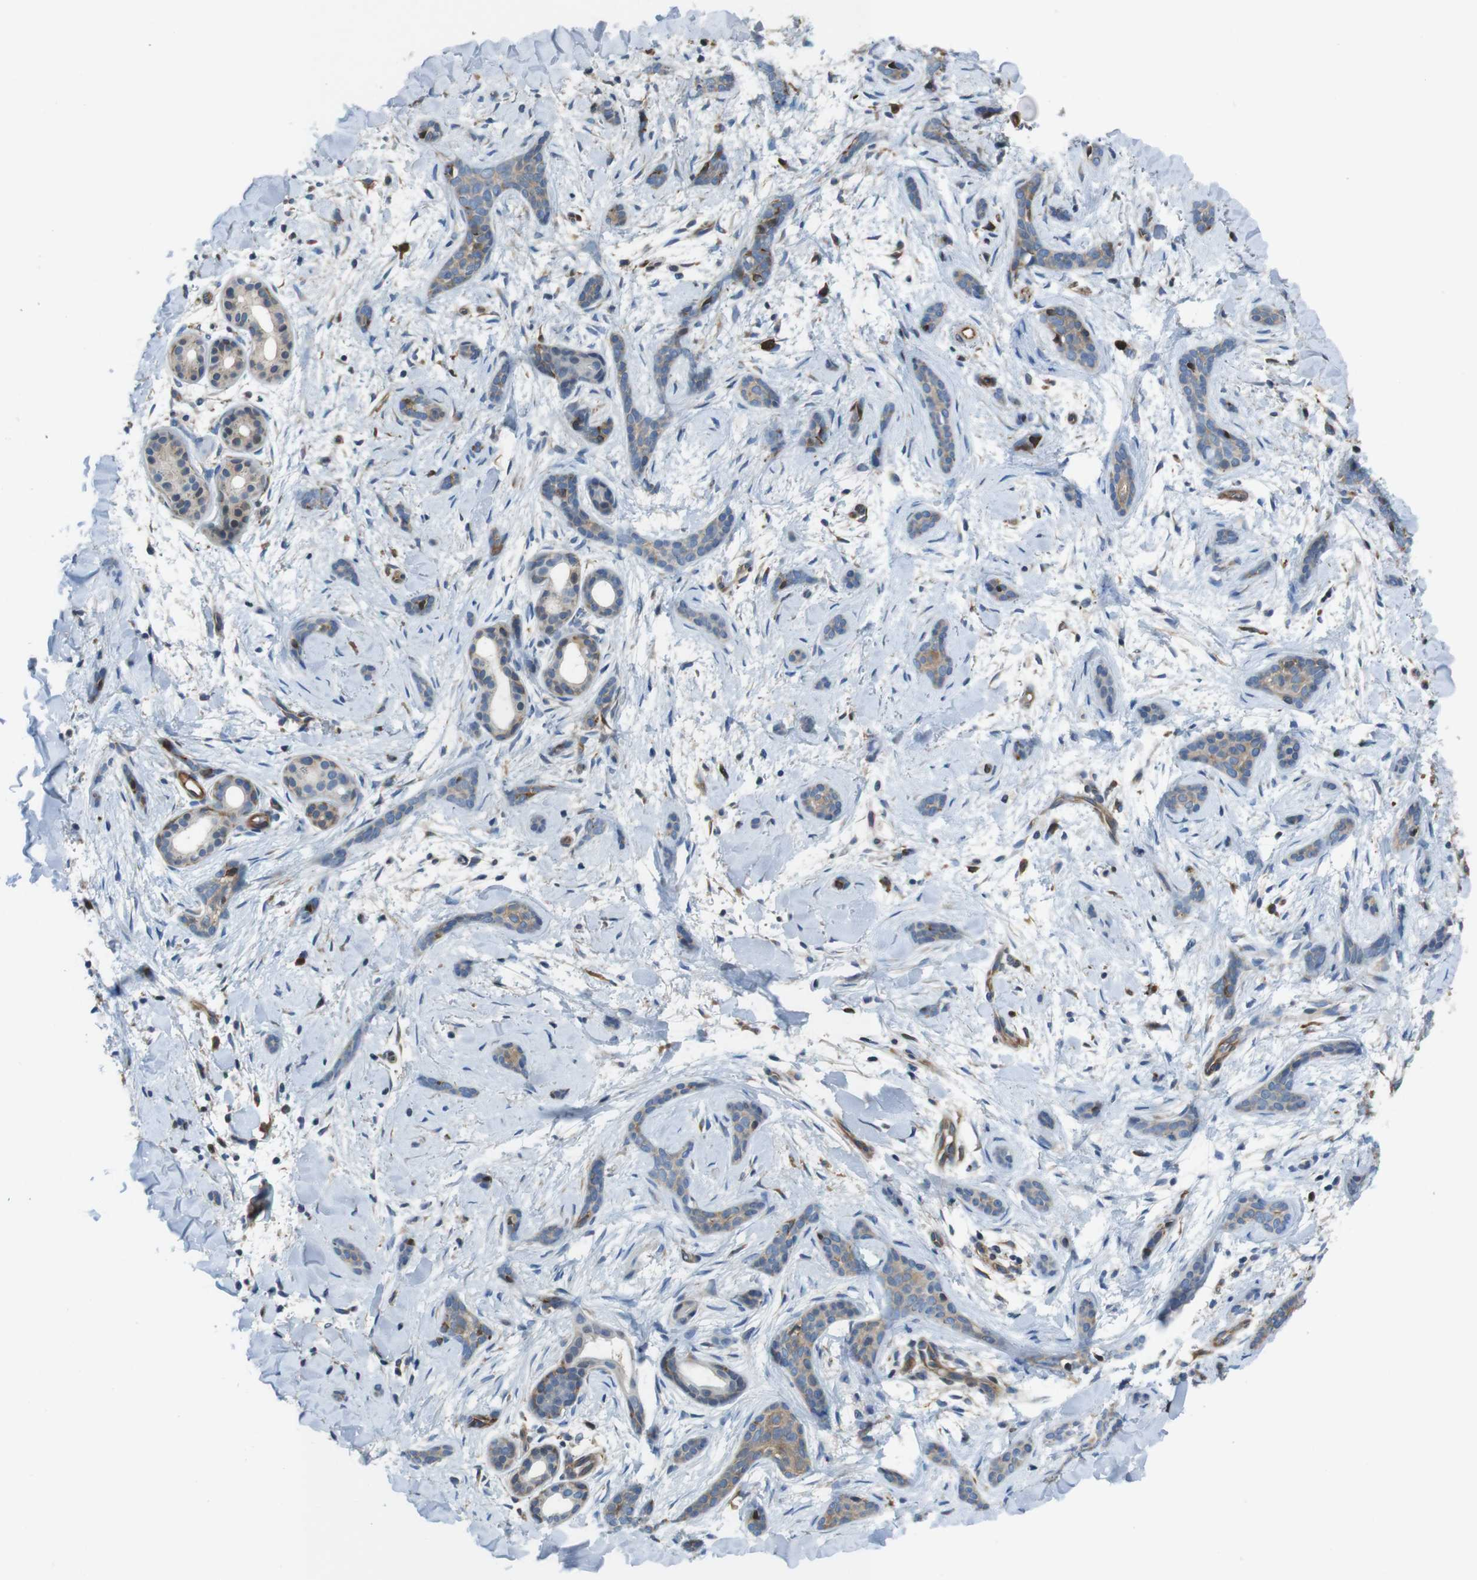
{"staining": {"intensity": "weak", "quantity": ">75%", "location": "cytoplasmic/membranous"}, "tissue": "skin cancer", "cell_type": "Tumor cells", "image_type": "cancer", "snomed": [{"axis": "morphology", "description": "Basal cell carcinoma"}, {"axis": "morphology", "description": "Adnexal tumor, benign"}, {"axis": "topography", "description": "Skin"}], "caption": "Immunohistochemical staining of human basal cell carcinoma (skin) exhibits low levels of weak cytoplasmic/membranous protein positivity in about >75% of tumor cells. (brown staining indicates protein expression, while blue staining denotes nuclei).", "gene": "PCDH10", "patient": {"sex": "female", "age": 42}}